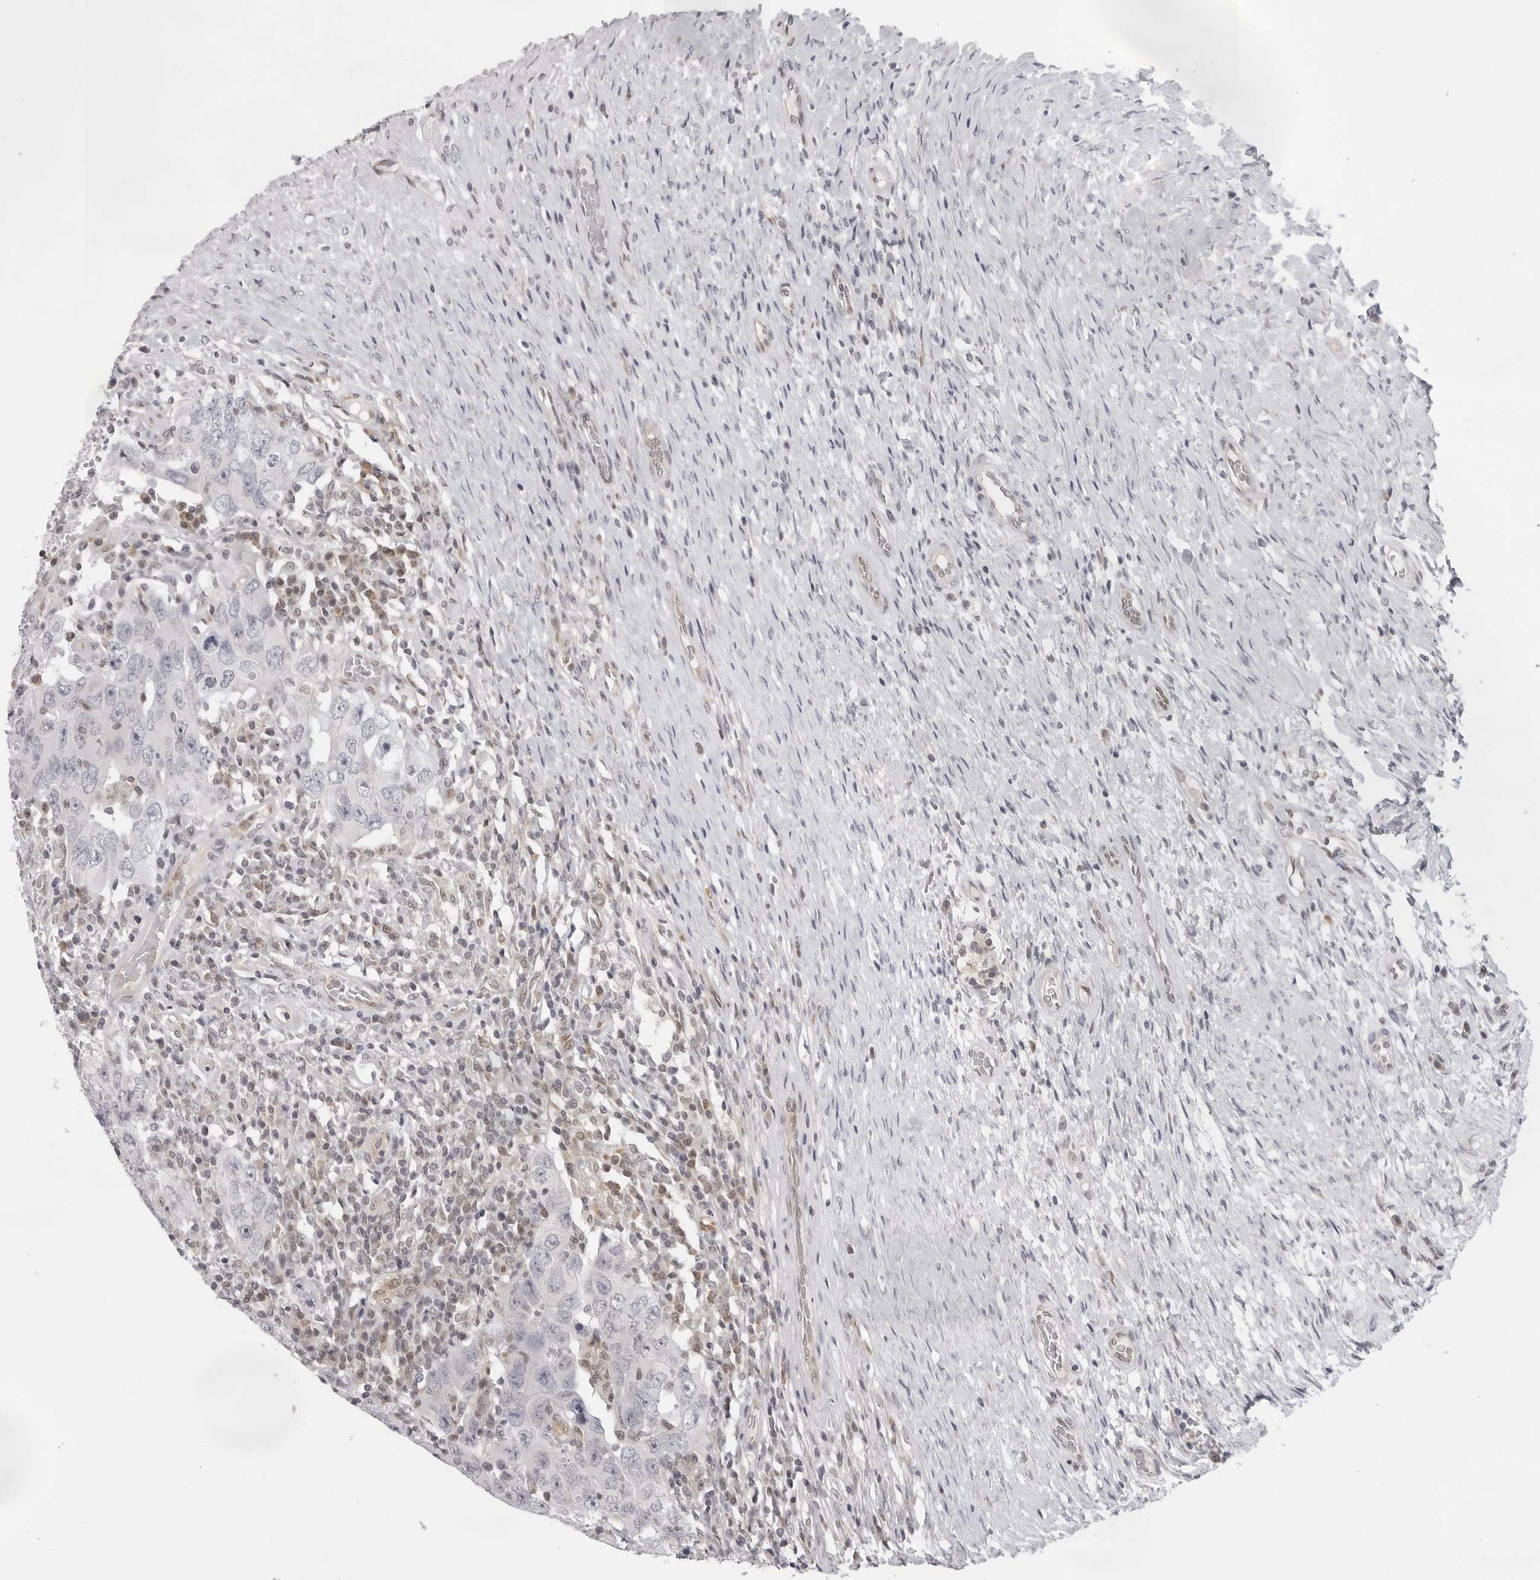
{"staining": {"intensity": "negative", "quantity": "none", "location": "none"}, "tissue": "testis cancer", "cell_type": "Tumor cells", "image_type": "cancer", "snomed": [{"axis": "morphology", "description": "Carcinoma, Embryonal, NOS"}, {"axis": "topography", "description": "Testis"}], "caption": "IHC photomicrograph of neoplastic tissue: testis embryonal carcinoma stained with DAB displays no significant protein expression in tumor cells.", "gene": "CASP7", "patient": {"sex": "male", "age": 26}}